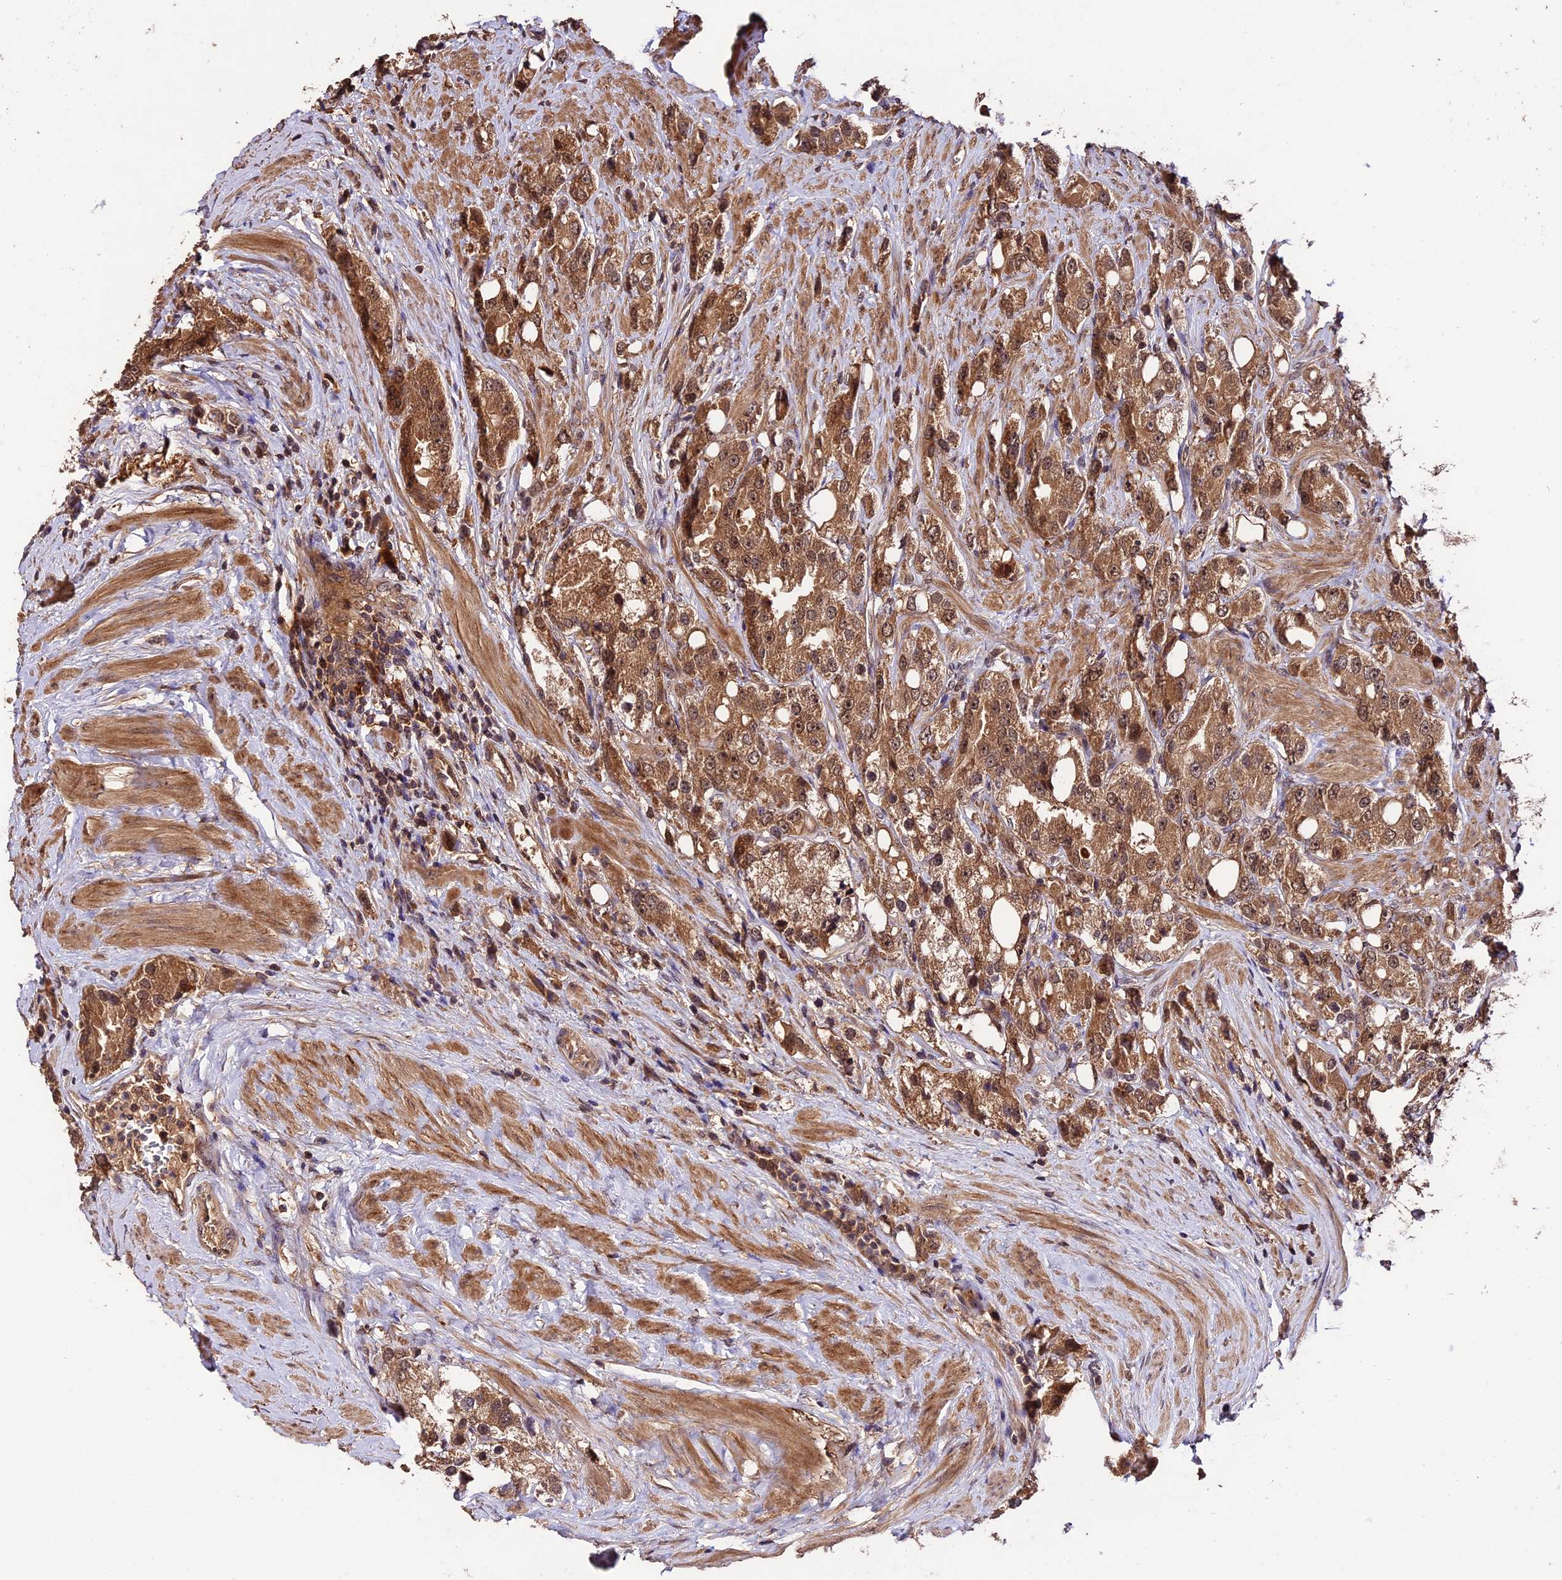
{"staining": {"intensity": "moderate", "quantity": ">75%", "location": "cytoplasmic/membranous"}, "tissue": "prostate cancer", "cell_type": "Tumor cells", "image_type": "cancer", "snomed": [{"axis": "morphology", "description": "Adenocarcinoma, NOS"}, {"axis": "topography", "description": "Prostate"}], "caption": "Human prostate adenocarcinoma stained with a brown dye displays moderate cytoplasmic/membranous positive positivity in approximately >75% of tumor cells.", "gene": "TRMT1", "patient": {"sex": "male", "age": 79}}